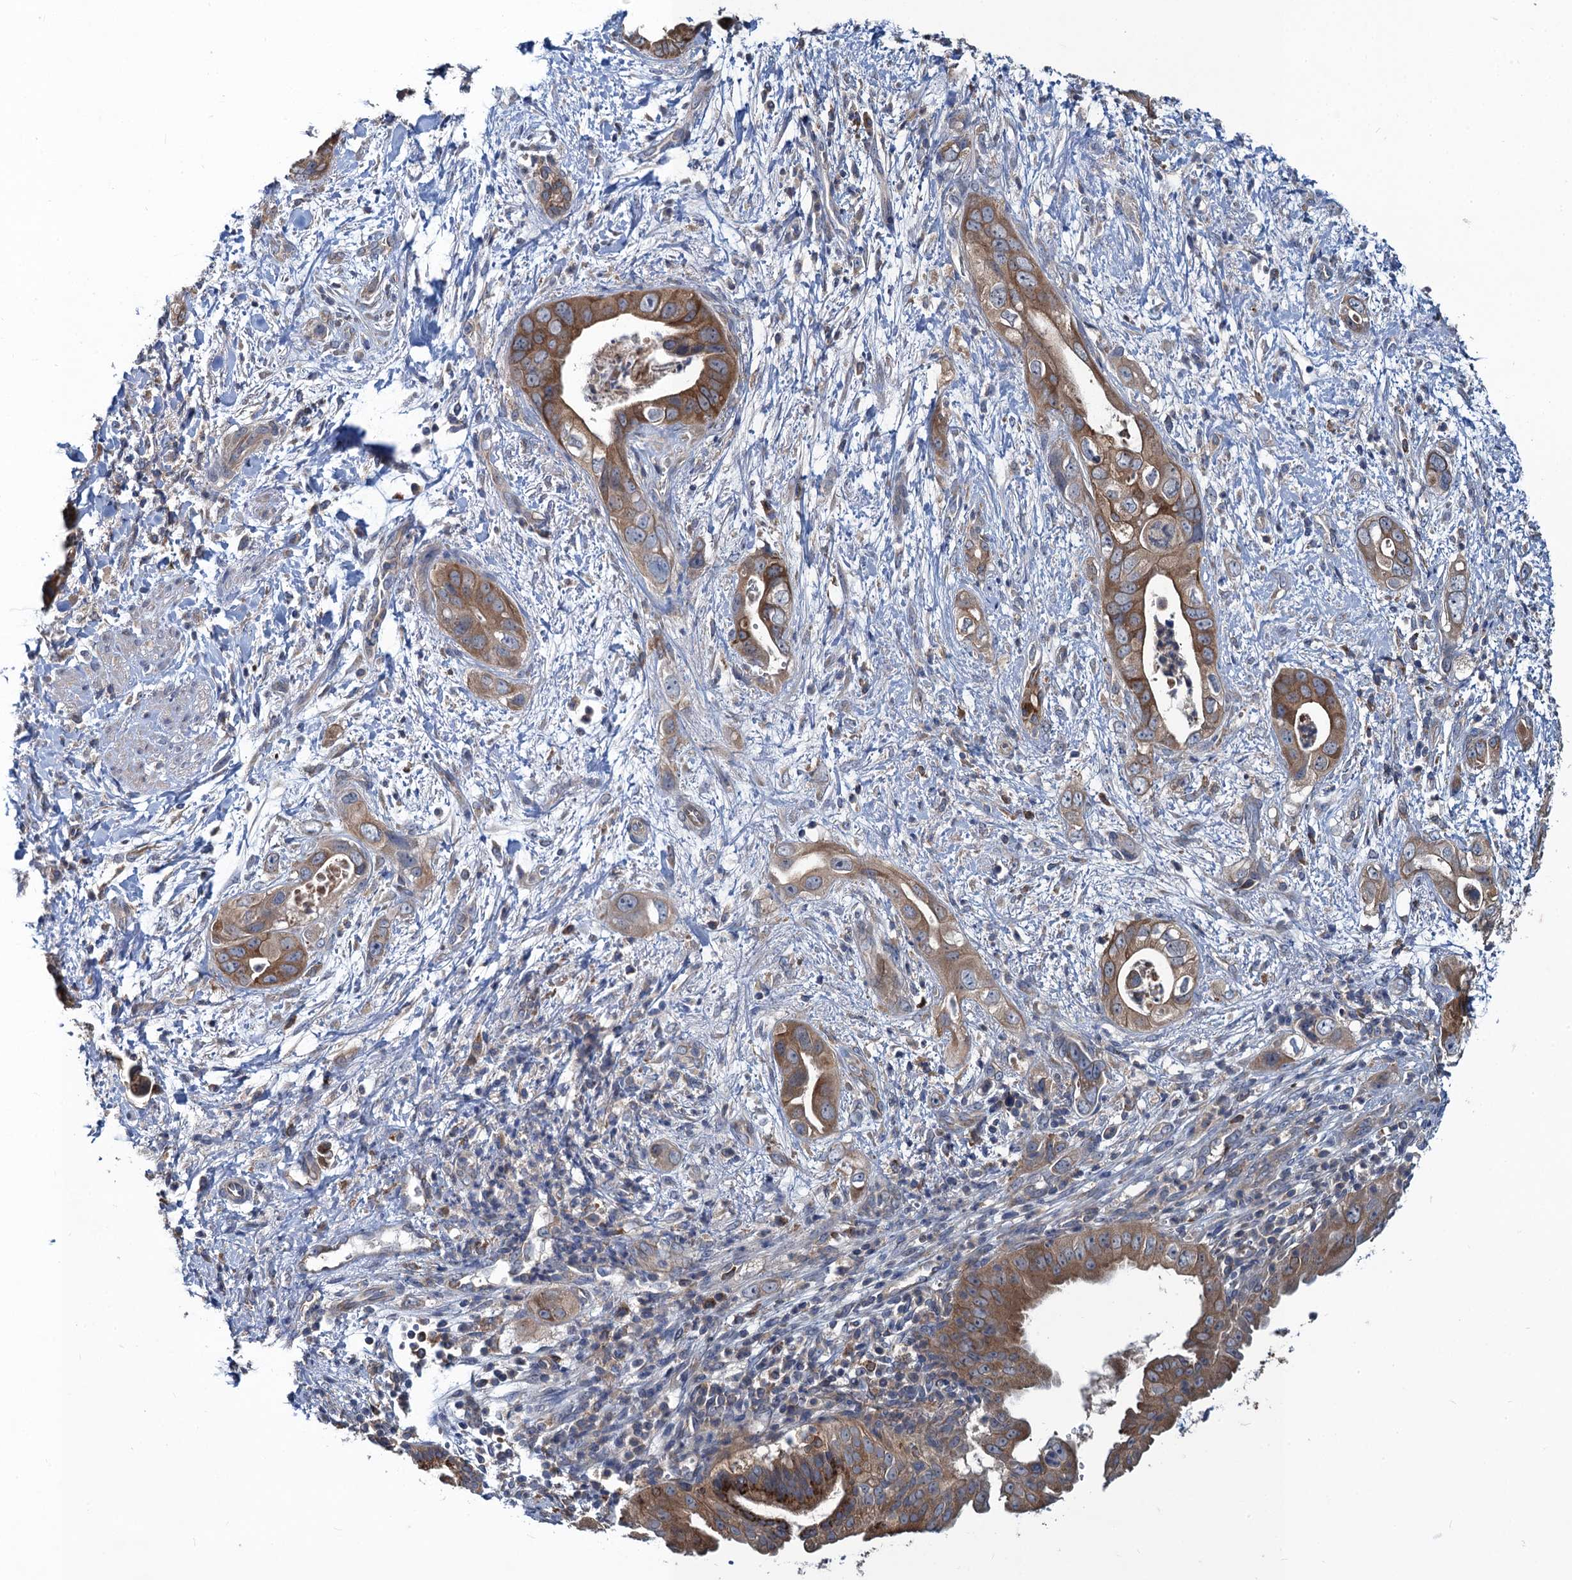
{"staining": {"intensity": "moderate", "quantity": ">75%", "location": "cytoplasmic/membranous"}, "tissue": "pancreatic cancer", "cell_type": "Tumor cells", "image_type": "cancer", "snomed": [{"axis": "morphology", "description": "Adenocarcinoma, NOS"}, {"axis": "topography", "description": "Pancreas"}], "caption": "Moderate cytoplasmic/membranous staining is identified in approximately >75% of tumor cells in pancreatic adenocarcinoma. The staining is performed using DAB brown chromogen to label protein expression. The nuclei are counter-stained blue using hematoxylin.", "gene": "SNAP29", "patient": {"sex": "female", "age": 78}}